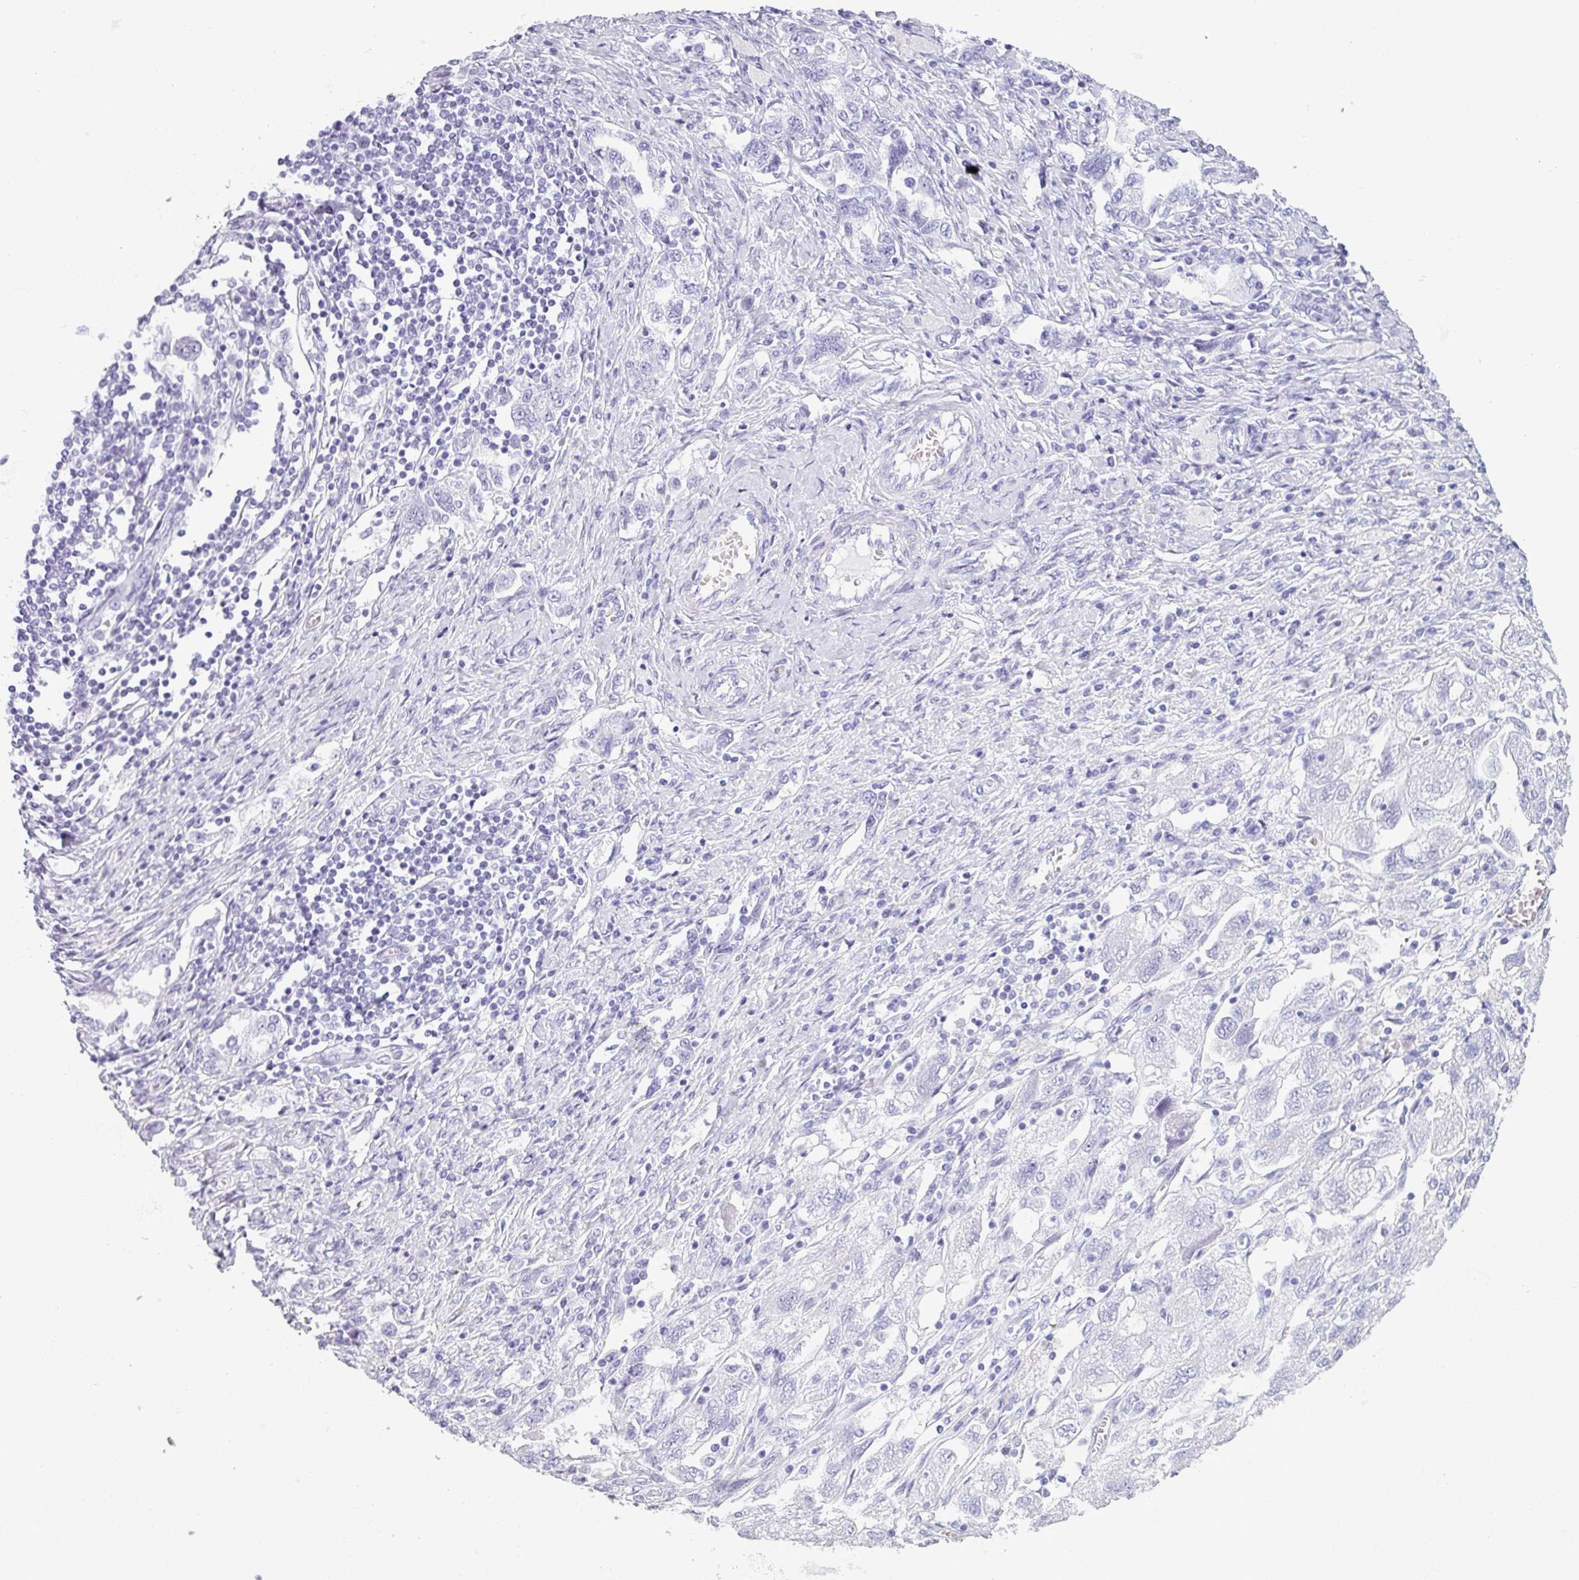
{"staining": {"intensity": "negative", "quantity": "none", "location": "none"}, "tissue": "ovarian cancer", "cell_type": "Tumor cells", "image_type": "cancer", "snomed": [{"axis": "morphology", "description": "Carcinoma, NOS"}, {"axis": "morphology", "description": "Cystadenocarcinoma, serous, NOS"}, {"axis": "topography", "description": "Ovary"}], "caption": "This is an immunohistochemistry (IHC) histopathology image of human ovarian cancer. There is no expression in tumor cells.", "gene": "CRYBB2", "patient": {"sex": "female", "age": 69}}